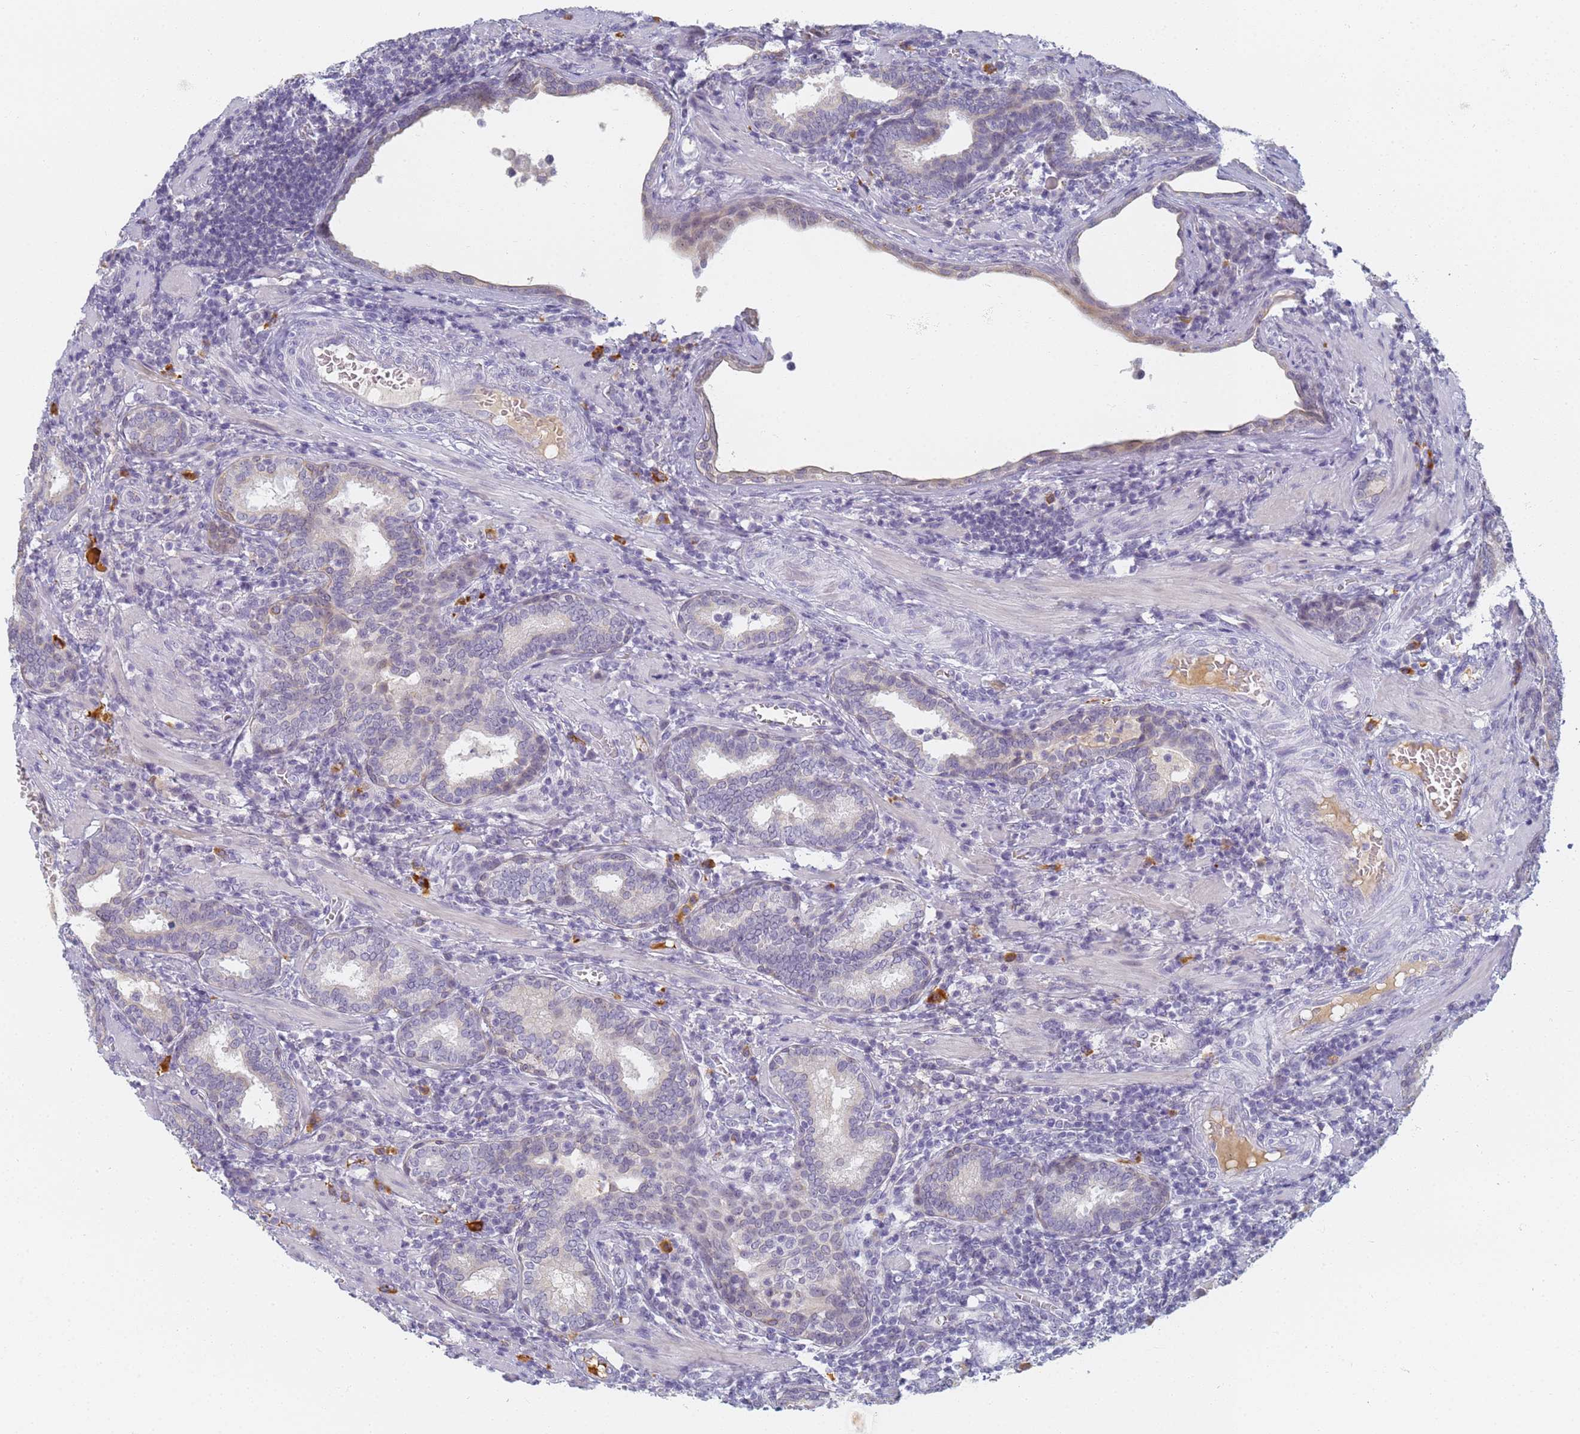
{"staining": {"intensity": "negative", "quantity": "none", "location": "none"}, "tissue": "prostate cancer", "cell_type": "Tumor cells", "image_type": "cancer", "snomed": [{"axis": "morphology", "description": "Adenocarcinoma, High grade"}, {"axis": "topography", "description": "Prostate"}], "caption": "Protein analysis of prostate high-grade adenocarcinoma reveals no significant positivity in tumor cells.", "gene": "SLC38A9", "patient": {"sex": "male", "age": 69}}